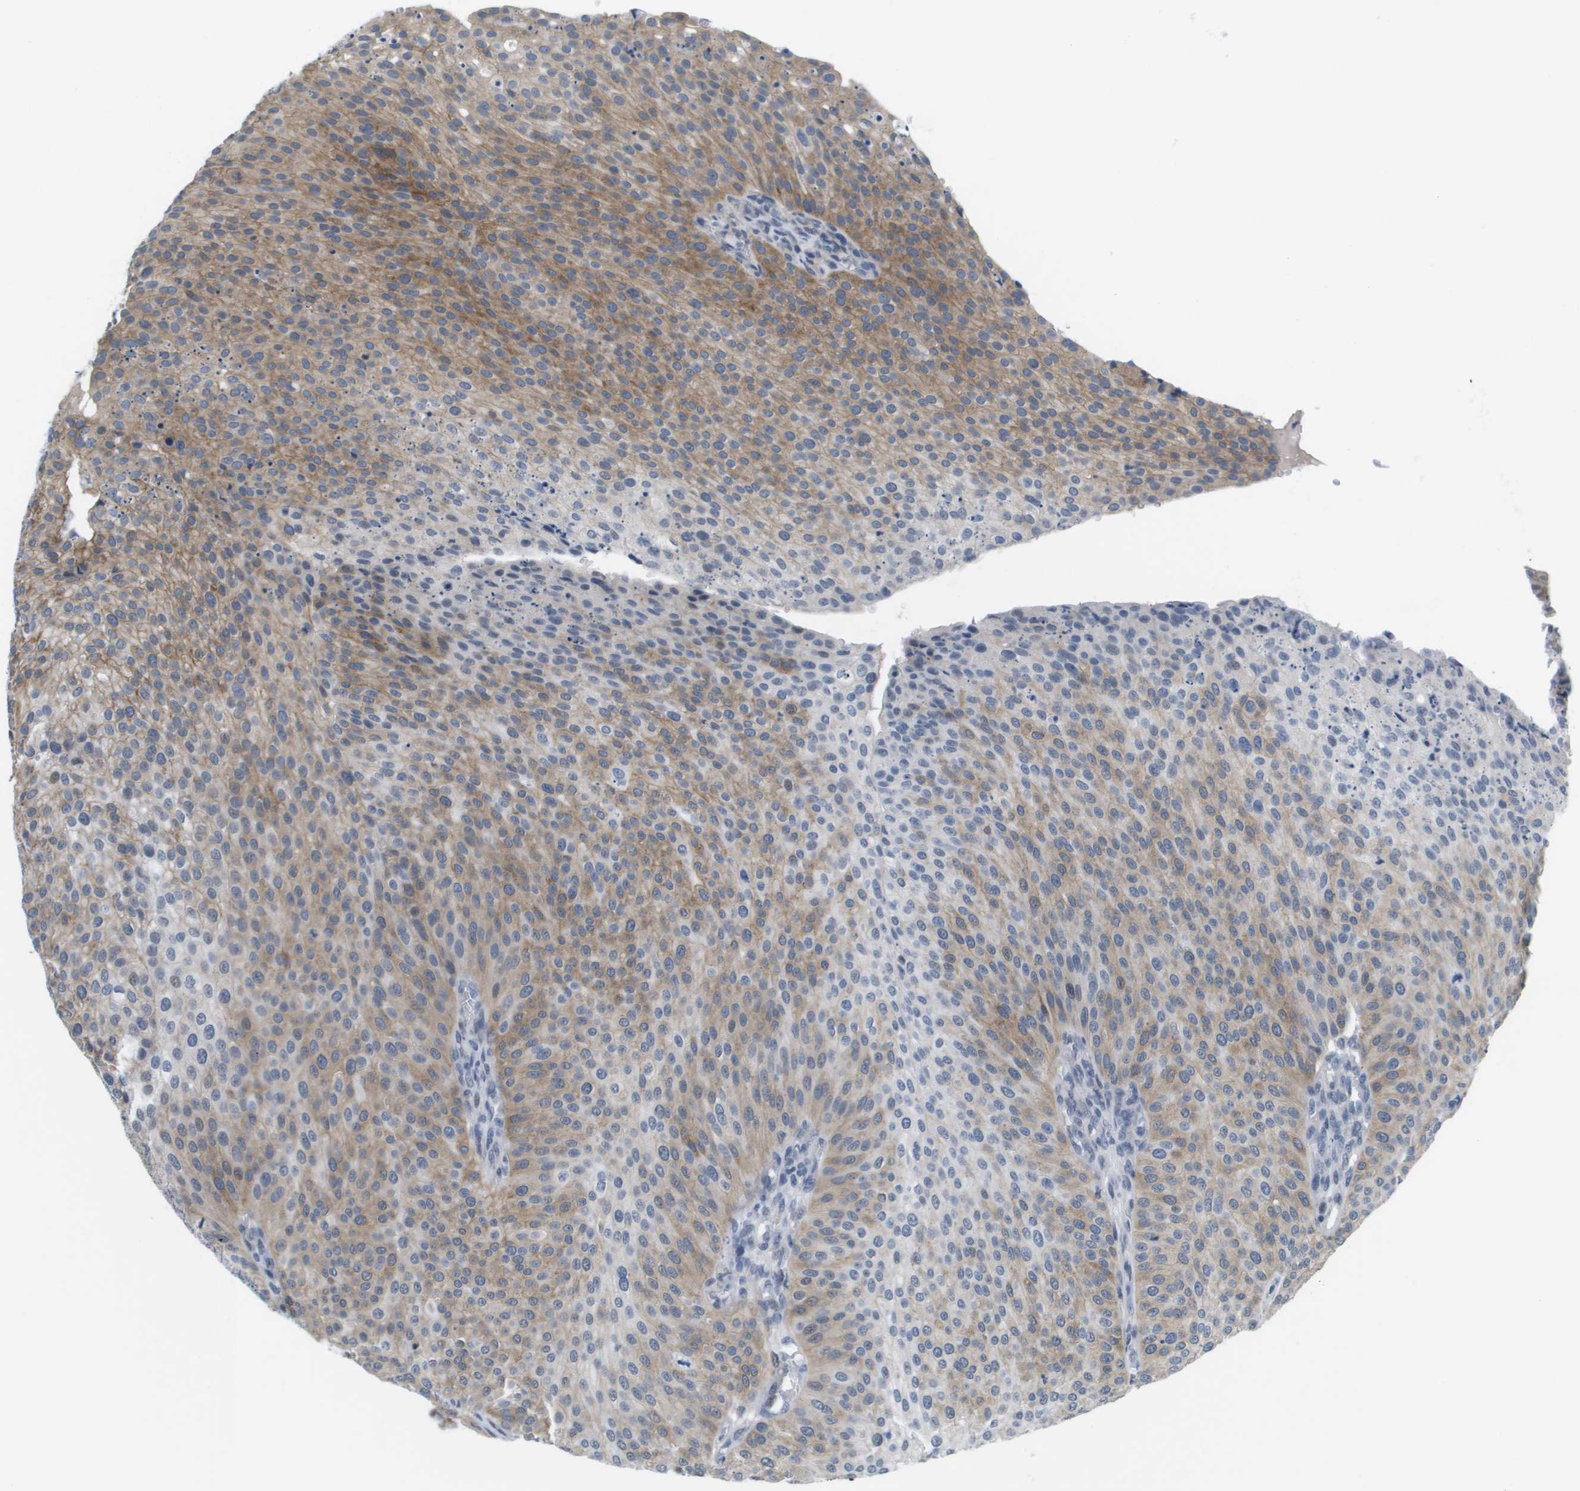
{"staining": {"intensity": "moderate", "quantity": "25%-75%", "location": "cytoplasmic/membranous"}, "tissue": "urothelial cancer", "cell_type": "Tumor cells", "image_type": "cancer", "snomed": [{"axis": "morphology", "description": "Urothelial carcinoma, Low grade"}, {"axis": "topography", "description": "Smooth muscle"}, {"axis": "topography", "description": "Urinary bladder"}], "caption": "Immunohistochemical staining of low-grade urothelial carcinoma demonstrates medium levels of moderate cytoplasmic/membranous expression in approximately 25%-75% of tumor cells.", "gene": "MARCHF8", "patient": {"sex": "male", "age": 60}}